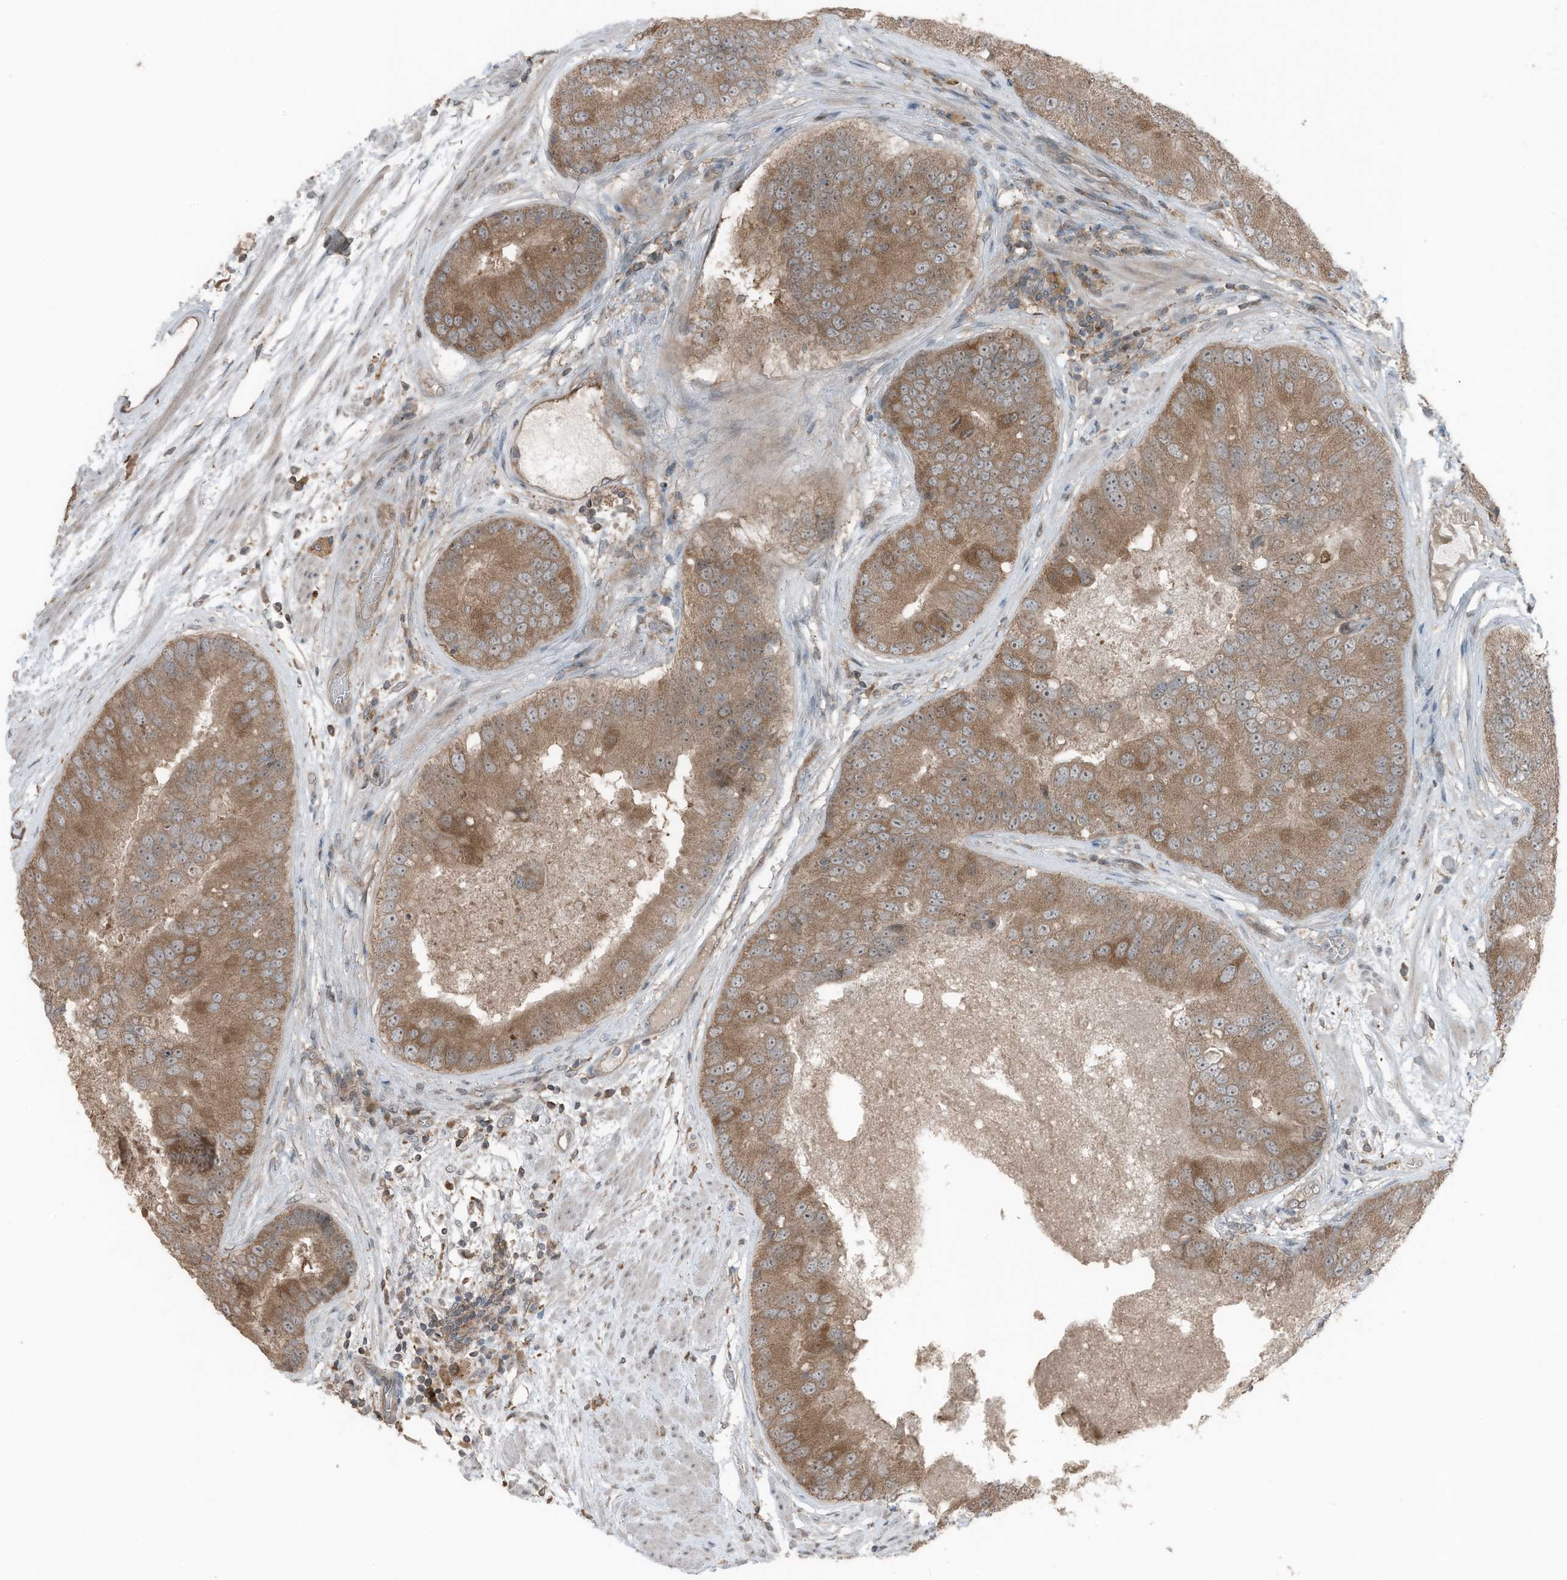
{"staining": {"intensity": "moderate", "quantity": ">75%", "location": "cytoplasmic/membranous"}, "tissue": "prostate cancer", "cell_type": "Tumor cells", "image_type": "cancer", "snomed": [{"axis": "morphology", "description": "Adenocarcinoma, High grade"}, {"axis": "topography", "description": "Prostate"}], "caption": "Protein analysis of prostate high-grade adenocarcinoma tissue exhibits moderate cytoplasmic/membranous expression in approximately >75% of tumor cells.", "gene": "TXNDC9", "patient": {"sex": "male", "age": 70}}